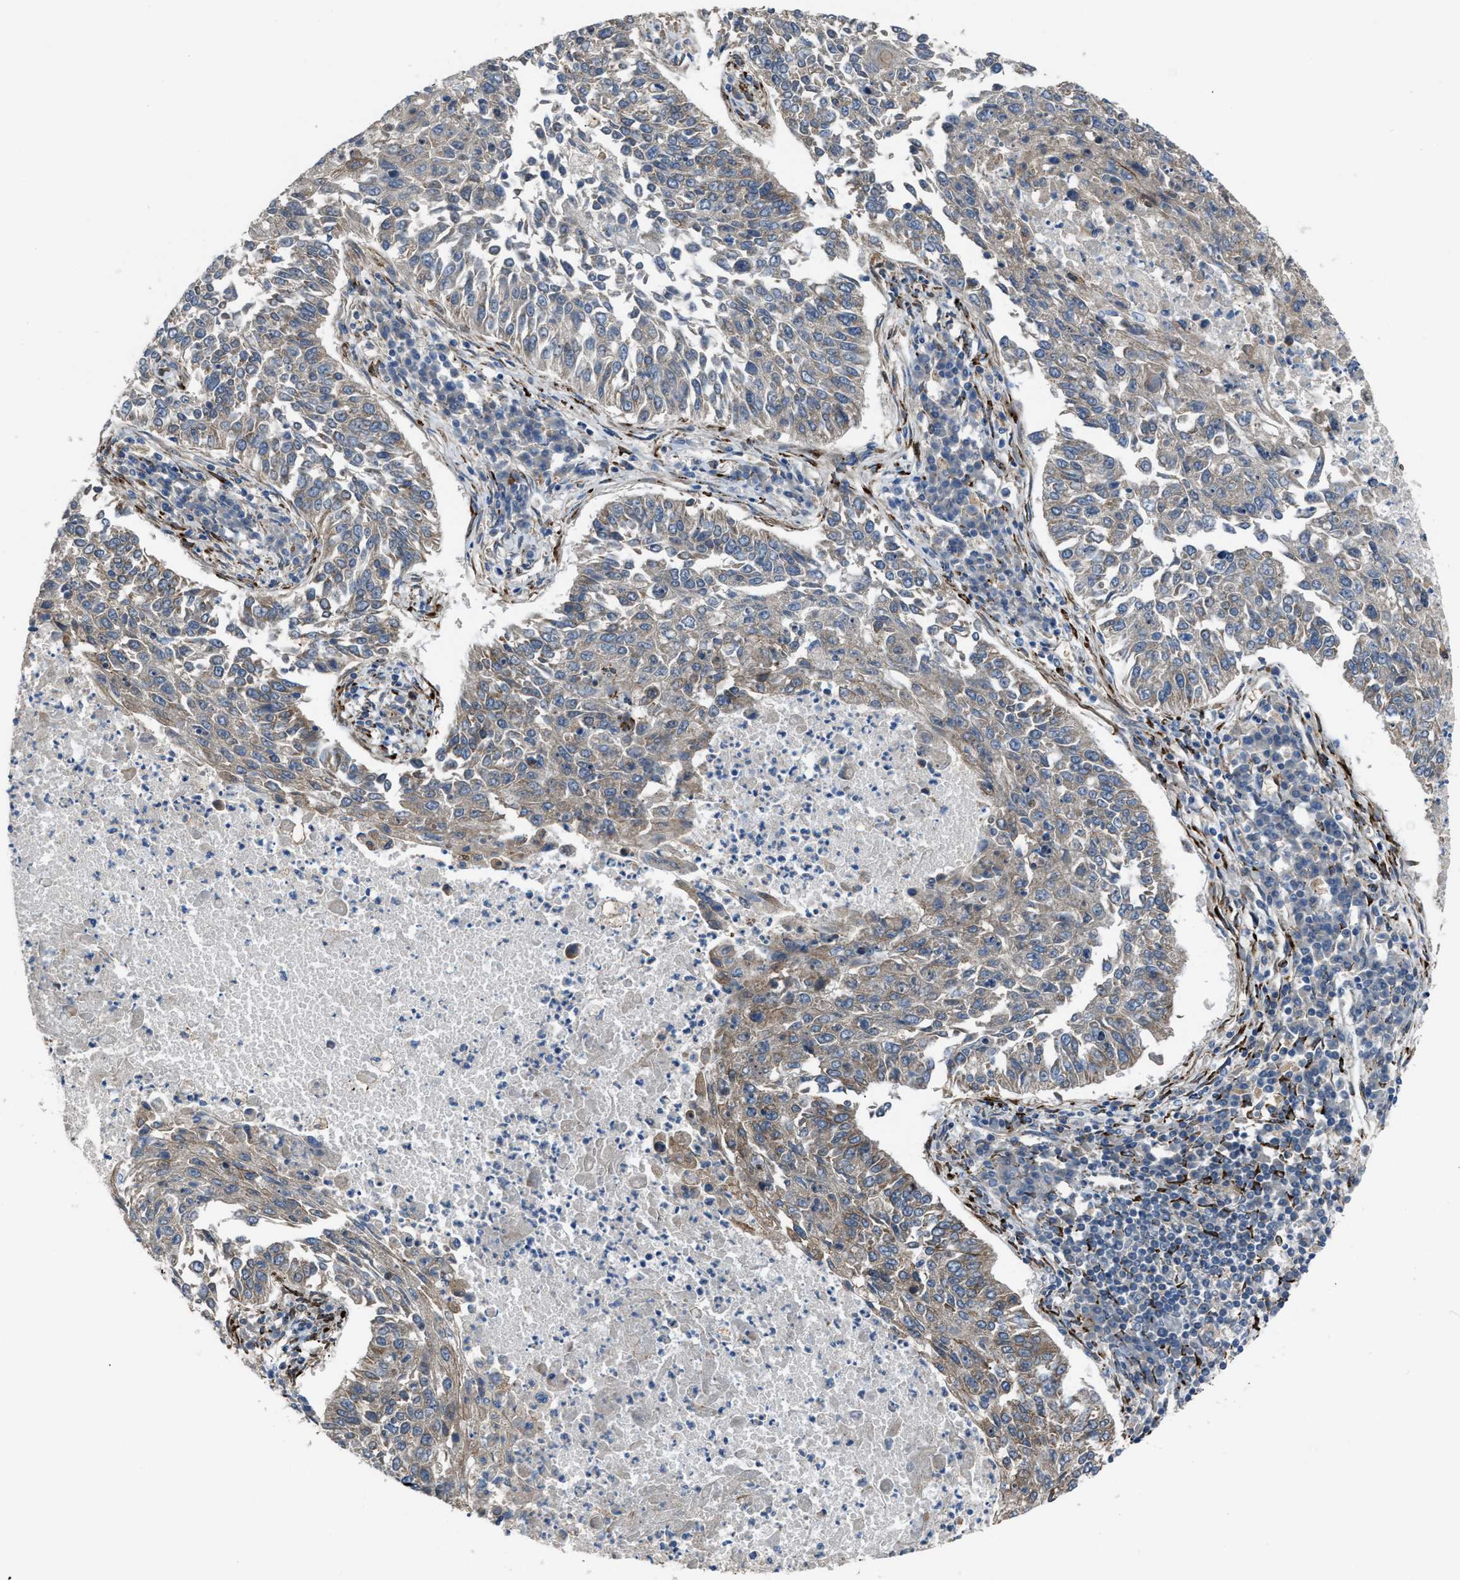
{"staining": {"intensity": "weak", "quantity": "25%-75%", "location": "cytoplasmic/membranous"}, "tissue": "lung cancer", "cell_type": "Tumor cells", "image_type": "cancer", "snomed": [{"axis": "morphology", "description": "Normal tissue, NOS"}, {"axis": "morphology", "description": "Squamous cell carcinoma, NOS"}, {"axis": "topography", "description": "Cartilage tissue"}, {"axis": "topography", "description": "Bronchus"}, {"axis": "topography", "description": "Lung"}], "caption": "This image shows IHC staining of human lung squamous cell carcinoma, with low weak cytoplasmic/membranous positivity in approximately 25%-75% of tumor cells.", "gene": "SELENOM", "patient": {"sex": "female", "age": 49}}